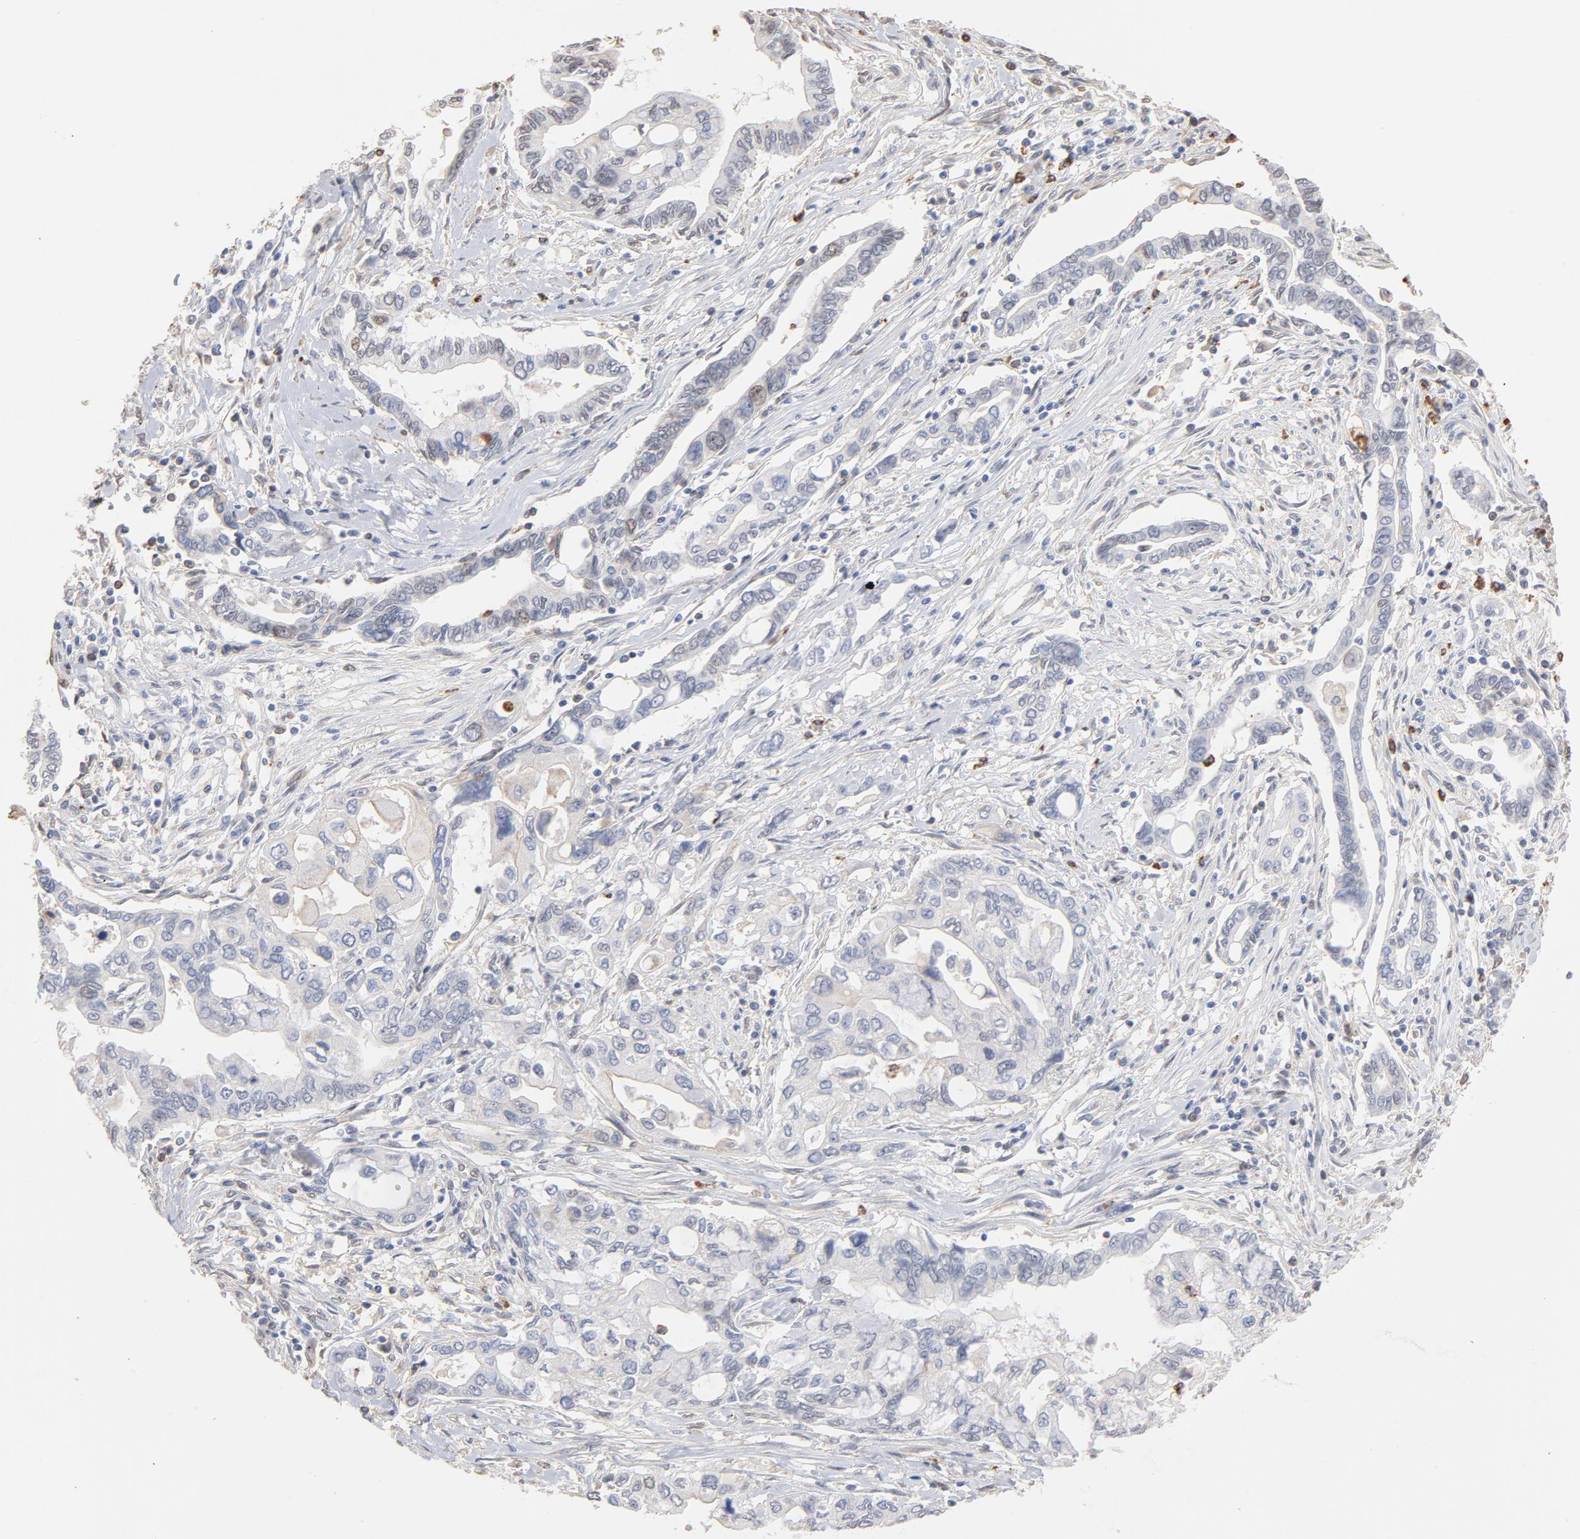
{"staining": {"intensity": "weak", "quantity": "<25%", "location": "nuclear"}, "tissue": "pancreatic cancer", "cell_type": "Tumor cells", "image_type": "cancer", "snomed": [{"axis": "morphology", "description": "Adenocarcinoma, NOS"}, {"axis": "topography", "description": "Pancreas"}], "caption": "DAB immunohistochemical staining of human adenocarcinoma (pancreatic) displays no significant staining in tumor cells. The staining is performed using DAB brown chromogen with nuclei counter-stained in using hematoxylin.", "gene": "PNMA1", "patient": {"sex": "female", "age": 57}}